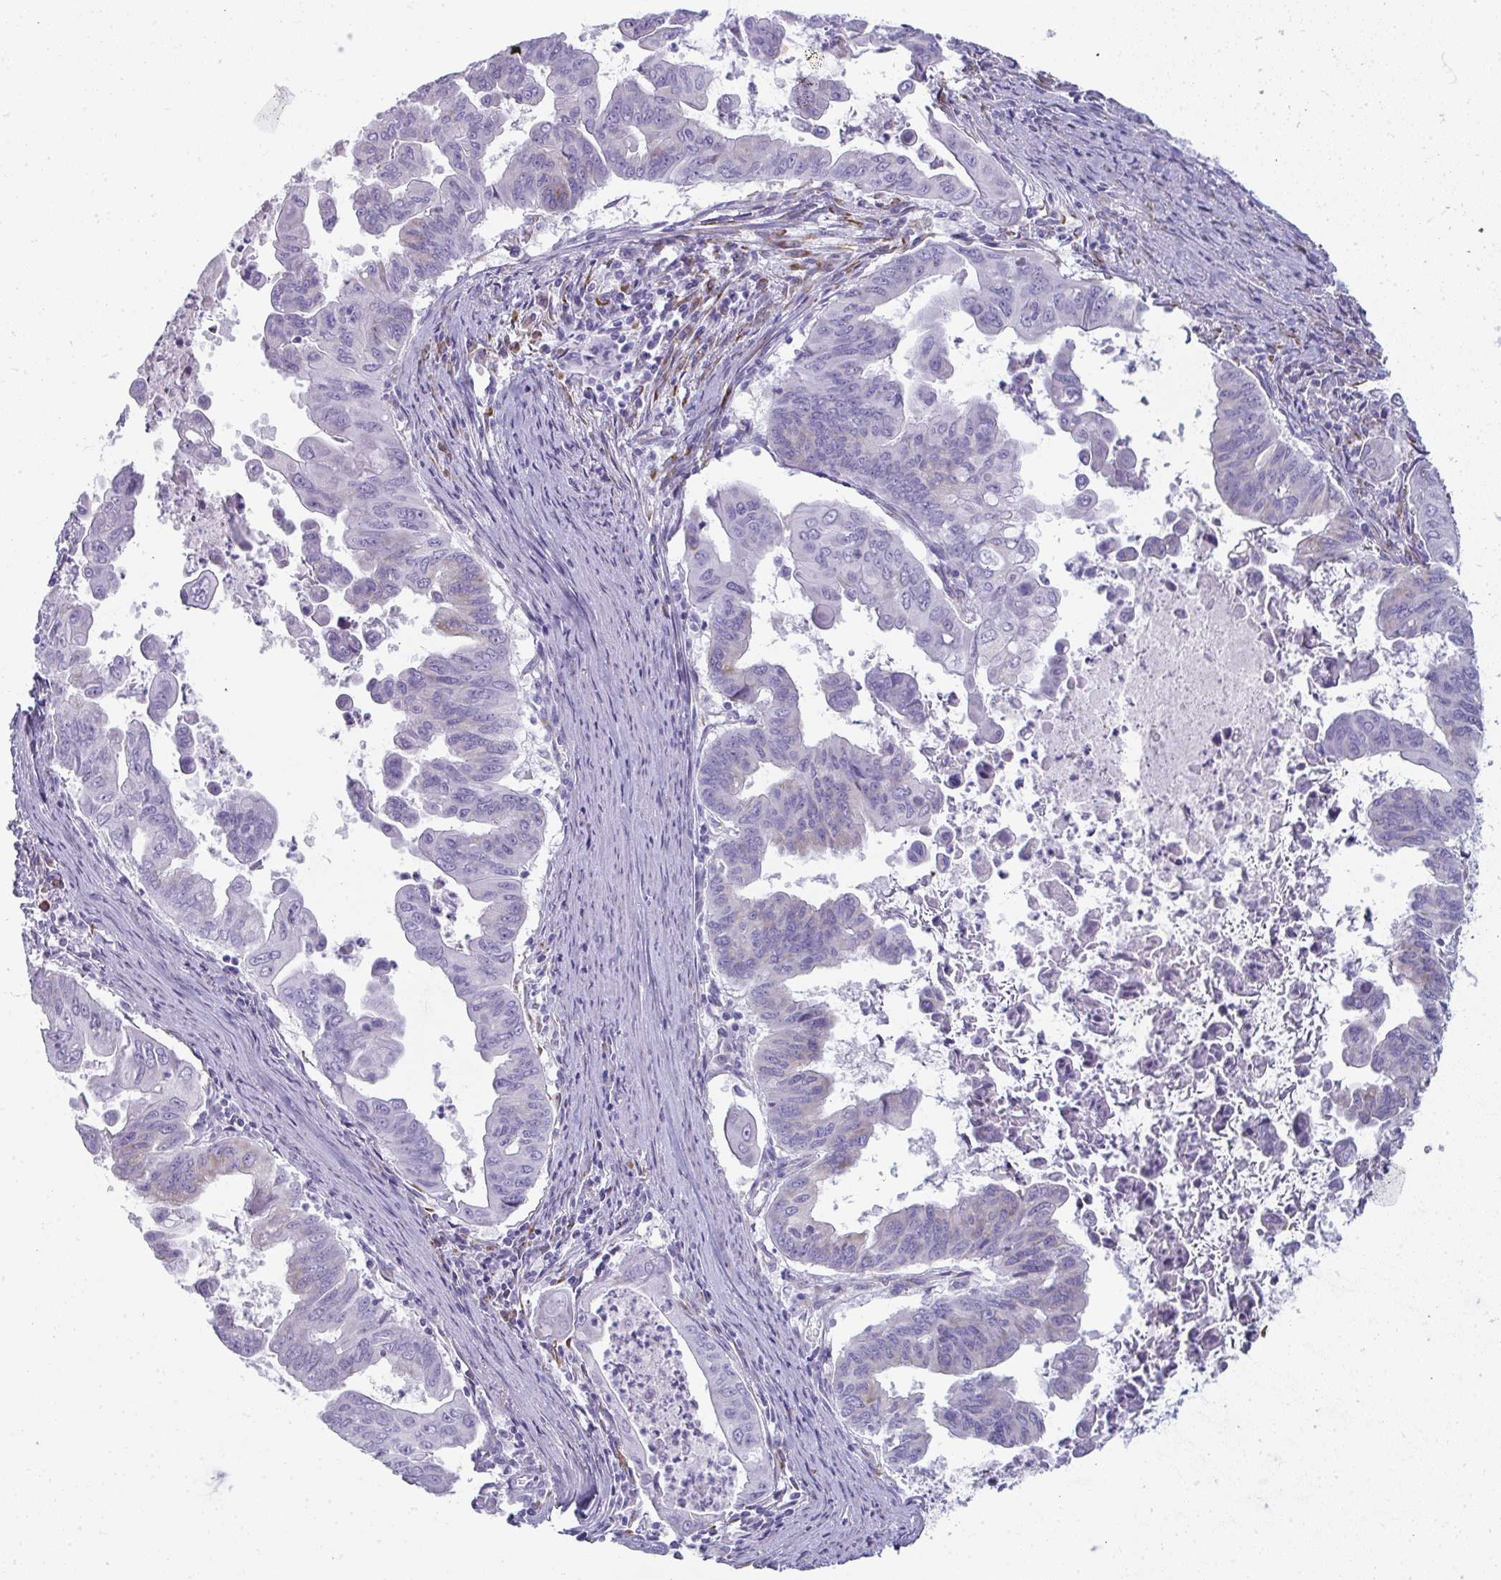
{"staining": {"intensity": "negative", "quantity": "none", "location": "none"}, "tissue": "stomach cancer", "cell_type": "Tumor cells", "image_type": "cancer", "snomed": [{"axis": "morphology", "description": "Adenocarcinoma, NOS"}, {"axis": "topography", "description": "Stomach, upper"}], "caption": "This is a histopathology image of immunohistochemistry (IHC) staining of stomach cancer, which shows no positivity in tumor cells.", "gene": "SHROOM1", "patient": {"sex": "male", "age": 80}}